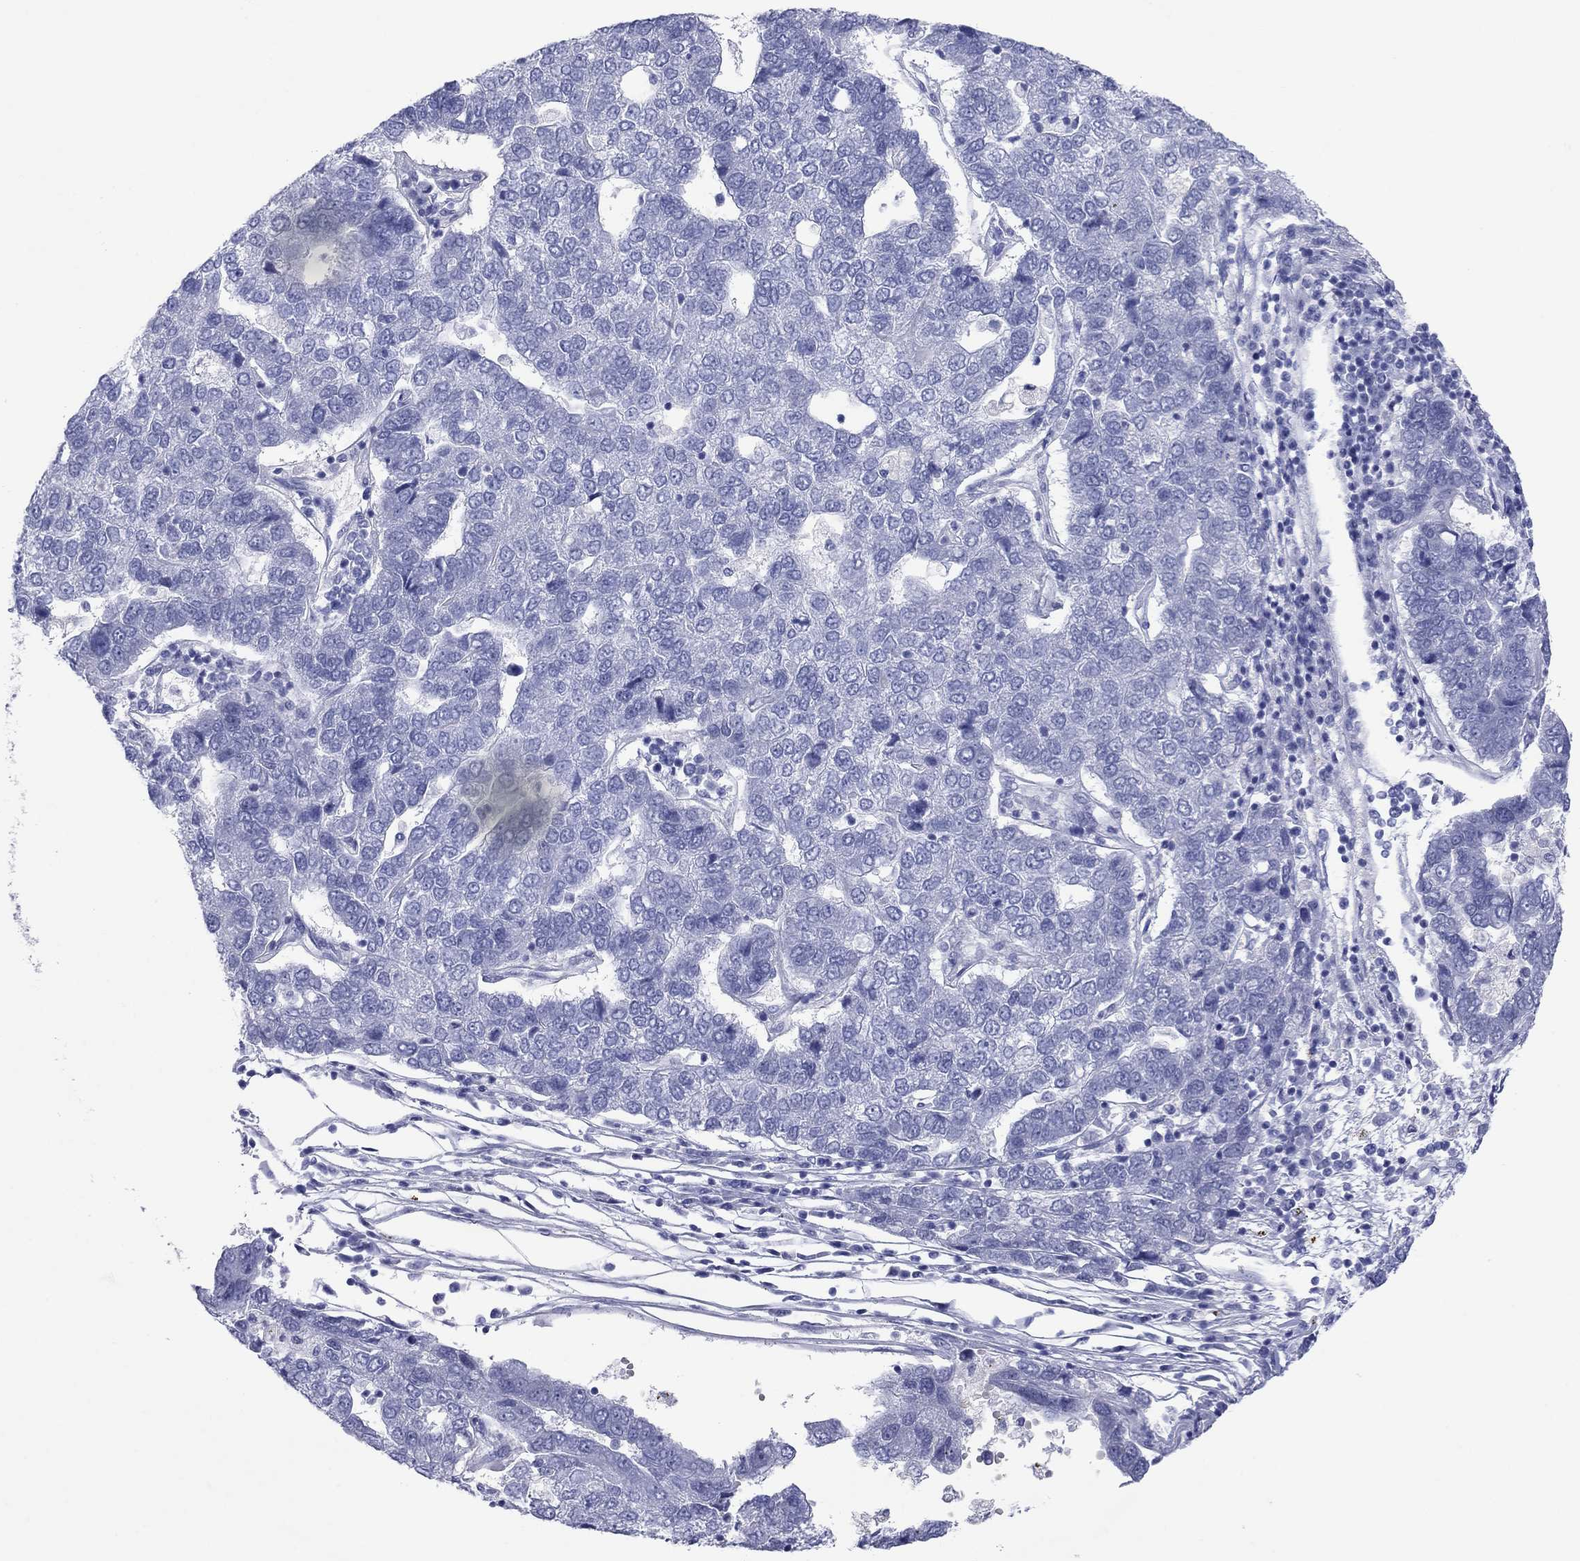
{"staining": {"intensity": "negative", "quantity": "none", "location": "none"}, "tissue": "pancreatic cancer", "cell_type": "Tumor cells", "image_type": "cancer", "snomed": [{"axis": "morphology", "description": "Adenocarcinoma, NOS"}, {"axis": "topography", "description": "Pancreas"}], "caption": "High magnification brightfield microscopy of pancreatic cancer stained with DAB (brown) and counterstained with hematoxylin (blue): tumor cells show no significant staining.", "gene": "ATP4A", "patient": {"sex": "female", "age": 61}}